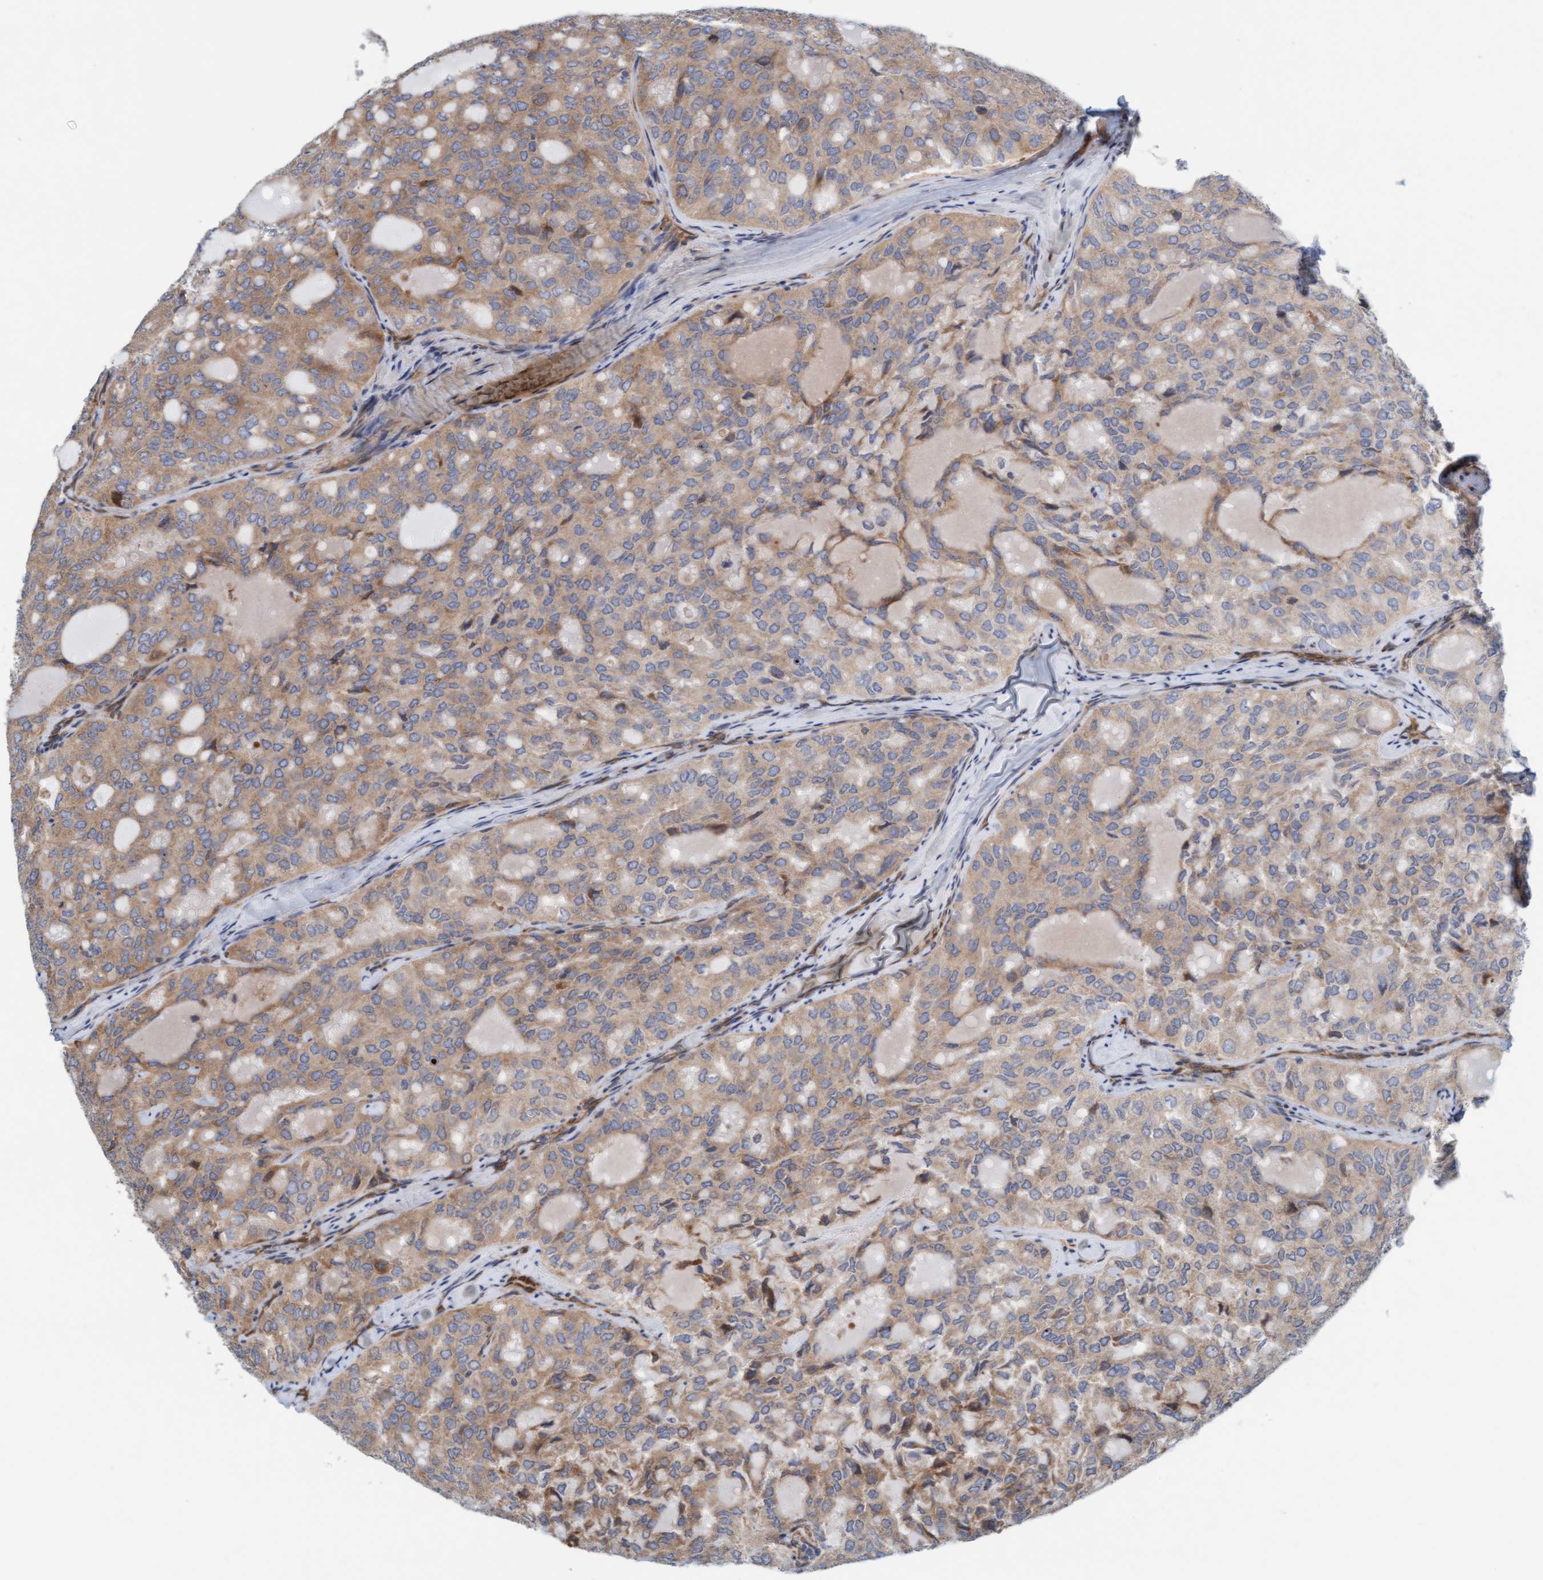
{"staining": {"intensity": "weak", "quantity": ">75%", "location": "cytoplasmic/membranous"}, "tissue": "thyroid cancer", "cell_type": "Tumor cells", "image_type": "cancer", "snomed": [{"axis": "morphology", "description": "Follicular adenoma carcinoma, NOS"}, {"axis": "topography", "description": "Thyroid gland"}], "caption": "Follicular adenoma carcinoma (thyroid) stained with a protein marker displays weak staining in tumor cells.", "gene": "EIF4EBP1", "patient": {"sex": "male", "age": 75}}